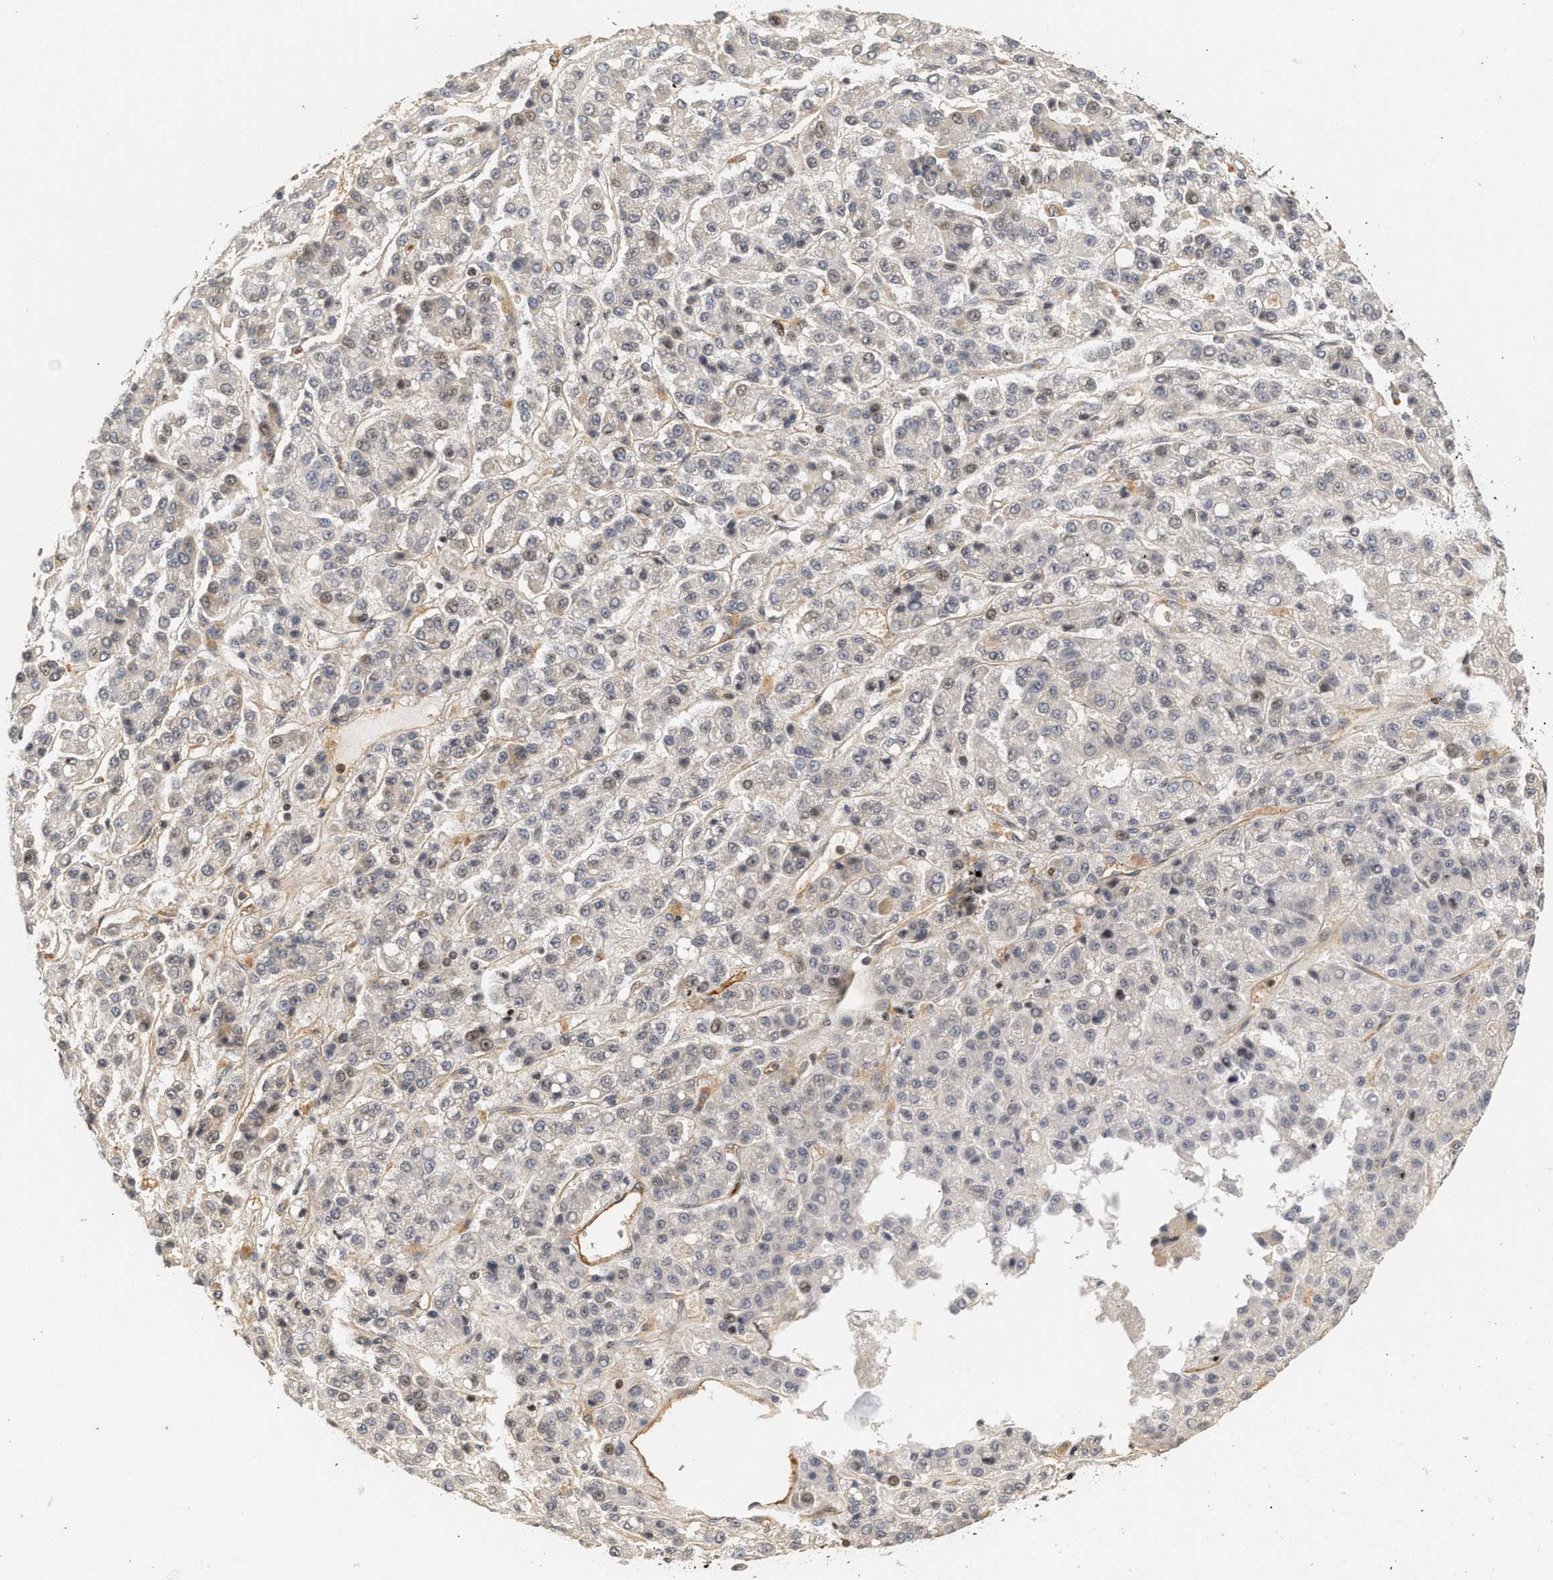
{"staining": {"intensity": "weak", "quantity": "<25%", "location": "nuclear"}, "tissue": "liver cancer", "cell_type": "Tumor cells", "image_type": "cancer", "snomed": [{"axis": "morphology", "description": "Carcinoma, Hepatocellular, NOS"}, {"axis": "topography", "description": "Liver"}], "caption": "High power microscopy micrograph of an immunohistochemistry (IHC) photomicrograph of liver cancer (hepatocellular carcinoma), revealing no significant expression in tumor cells.", "gene": "PLXND1", "patient": {"sex": "male", "age": 70}}